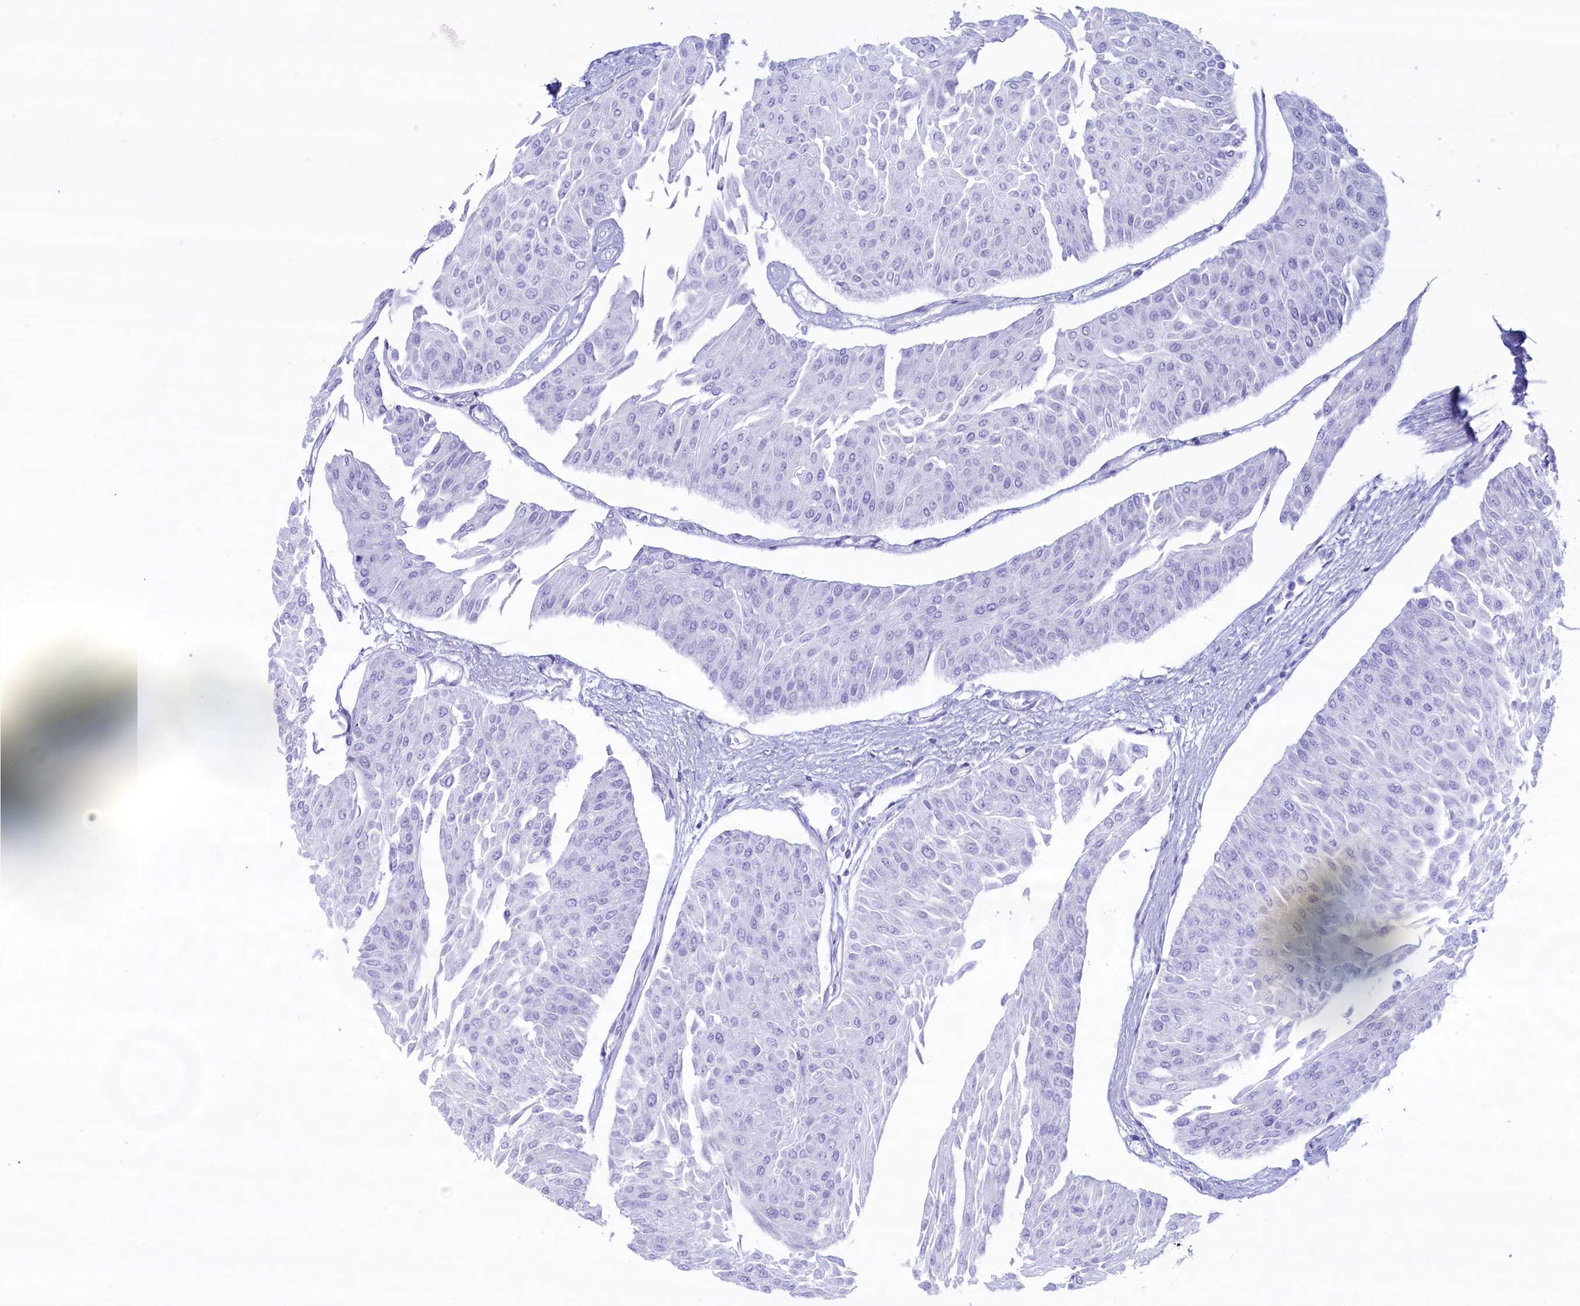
{"staining": {"intensity": "negative", "quantity": "none", "location": "none"}, "tissue": "urothelial cancer", "cell_type": "Tumor cells", "image_type": "cancer", "snomed": [{"axis": "morphology", "description": "Urothelial carcinoma, Low grade"}, {"axis": "topography", "description": "Urinary bladder"}], "caption": "Immunohistochemistry (IHC) histopathology image of human low-grade urothelial carcinoma stained for a protein (brown), which displays no positivity in tumor cells. Nuclei are stained in blue.", "gene": "MPV17L2", "patient": {"sex": "male", "age": 67}}